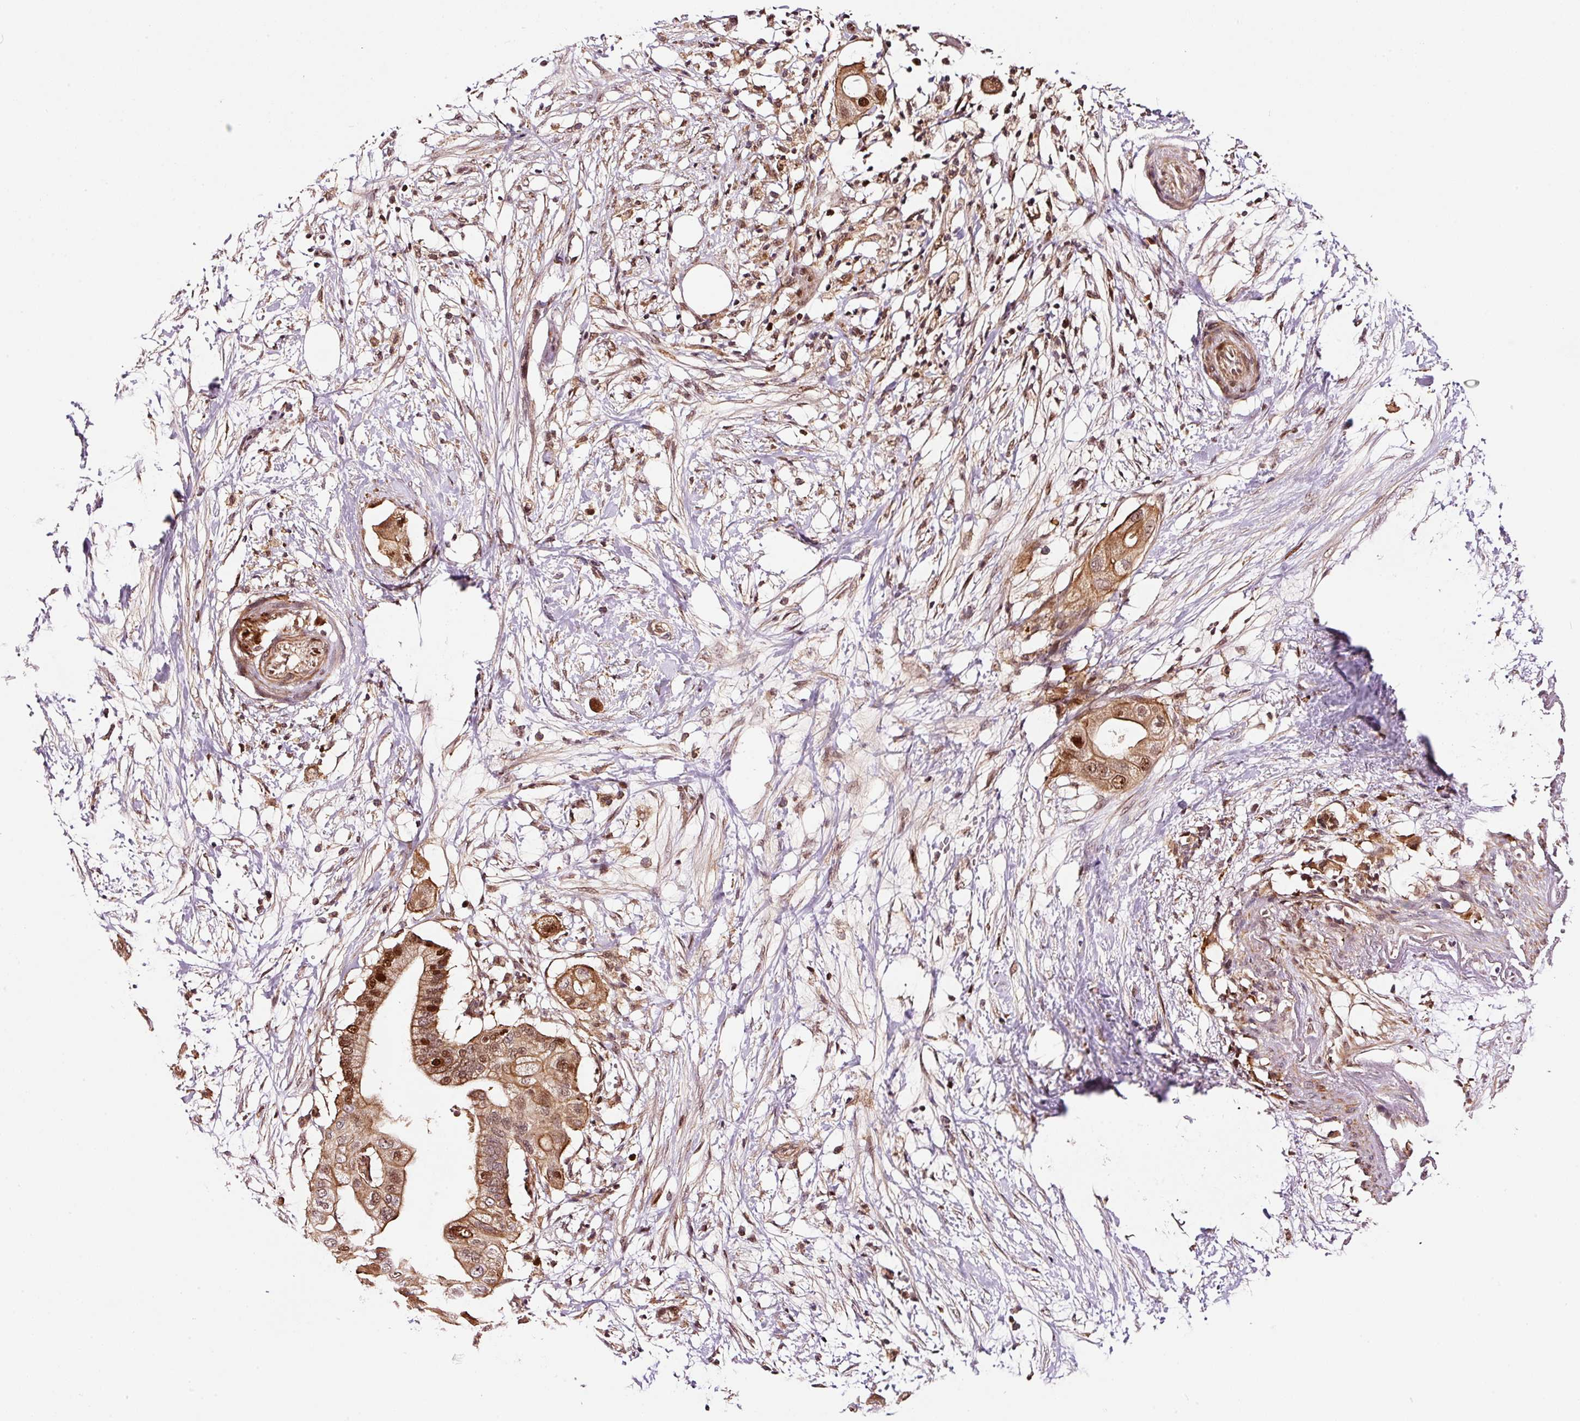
{"staining": {"intensity": "strong", "quantity": ">75%", "location": "cytoplasmic/membranous,nuclear"}, "tissue": "pancreatic cancer", "cell_type": "Tumor cells", "image_type": "cancer", "snomed": [{"axis": "morphology", "description": "Adenocarcinoma, NOS"}, {"axis": "topography", "description": "Pancreas"}], "caption": "Immunohistochemistry micrograph of neoplastic tissue: pancreatic adenocarcinoma stained using IHC exhibits high levels of strong protein expression localized specifically in the cytoplasmic/membranous and nuclear of tumor cells, appearing as a cytoplasmic/membranous and nuclear brown color.", "gene": "RFC4", "patient": {"sex": "male", "age": 68}}